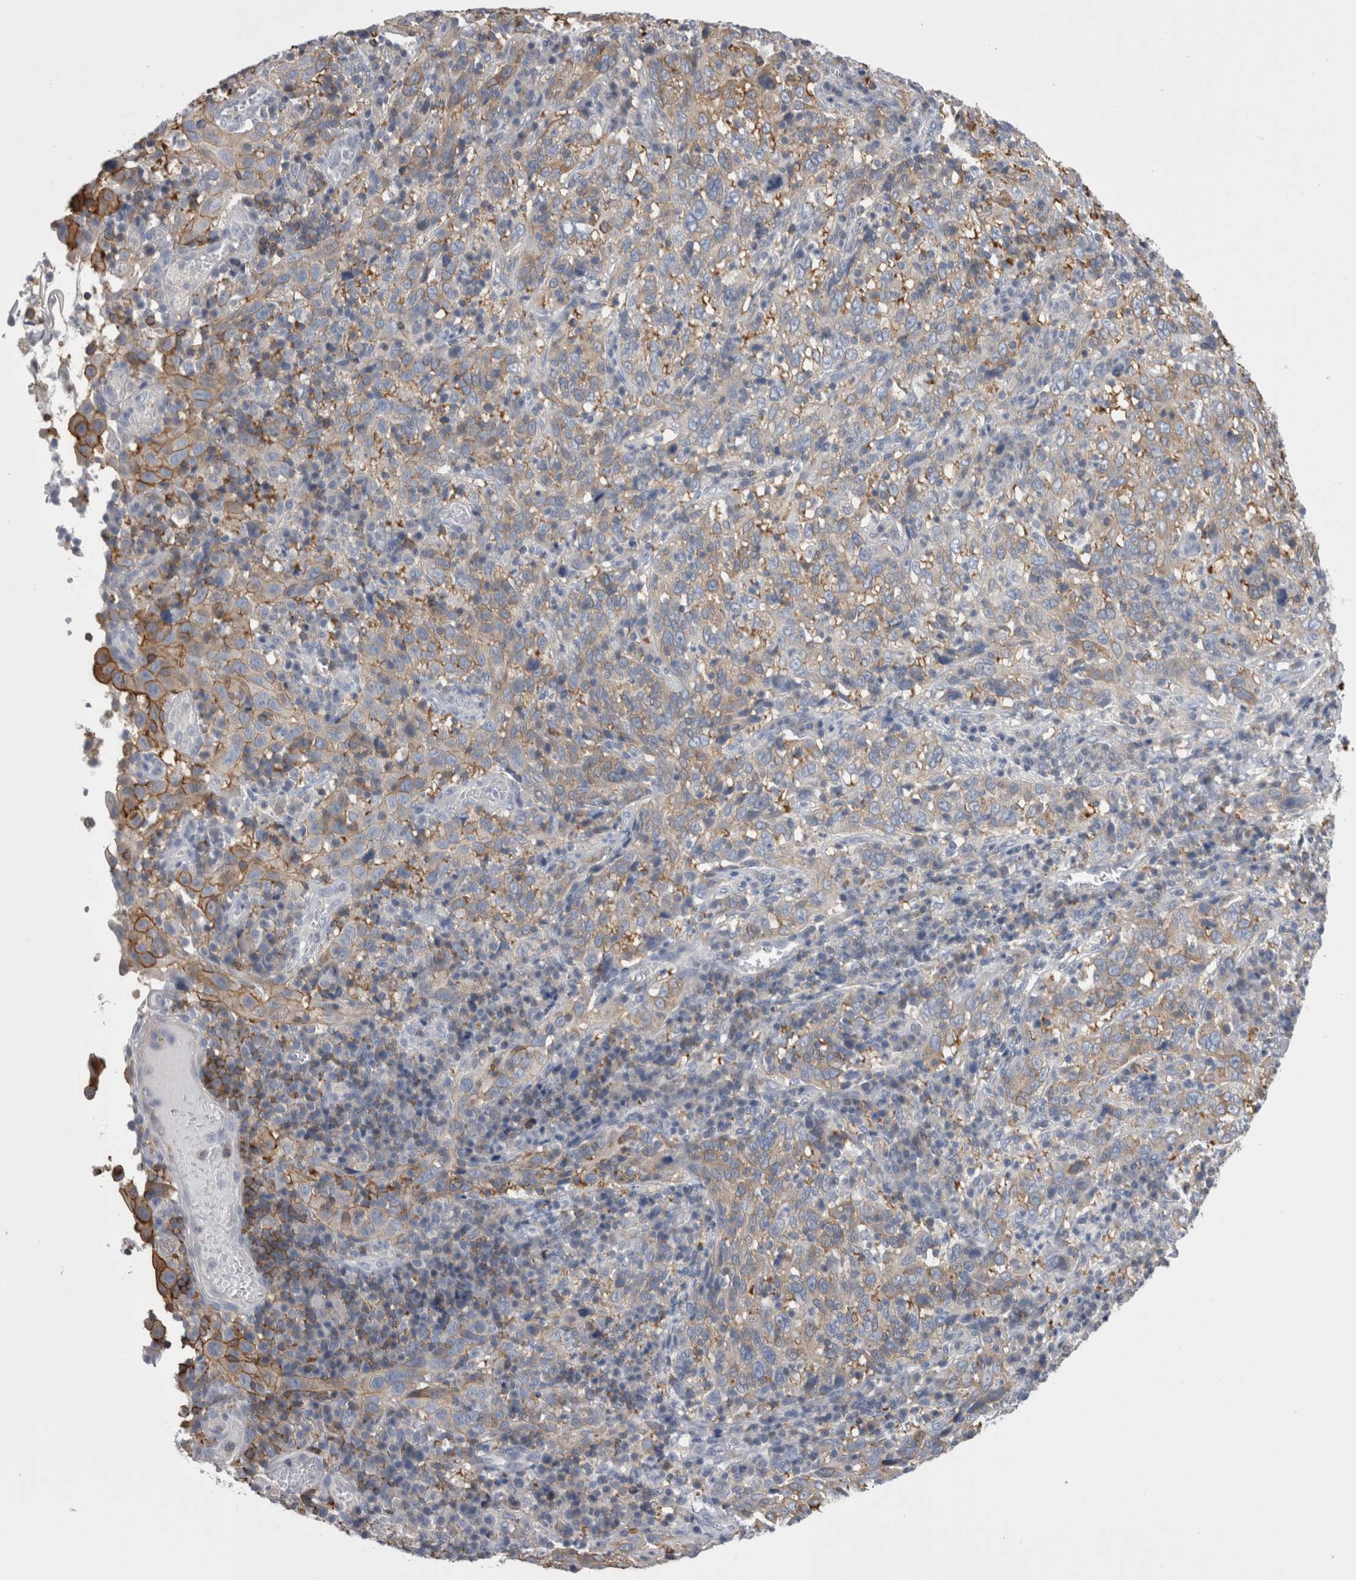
{"staining": {"intensity": "moderate", "quantity": "<25%", "location": "cytoplasmic/membranous"}, "tissue": "cervical cancer", "cell_type": "Tumor cells", "image_type": "cancer", "snomed": [{"axis": "morphology", "description": "Squamous cell carcinoma, NOS"}, {"axis": "topography", "description": "Cervix"}], "caption": "Tumor cells reveal low levels of moderate cytoplasmic/membranous expression in approximately <25% of cells in cervical cancer (squamous cell carcinoma). The protein of interest is shown in brown color, while the nuclei are stained blue.", "gene": "DCTN6", "patient": {"sex": "female", "age": 46}}